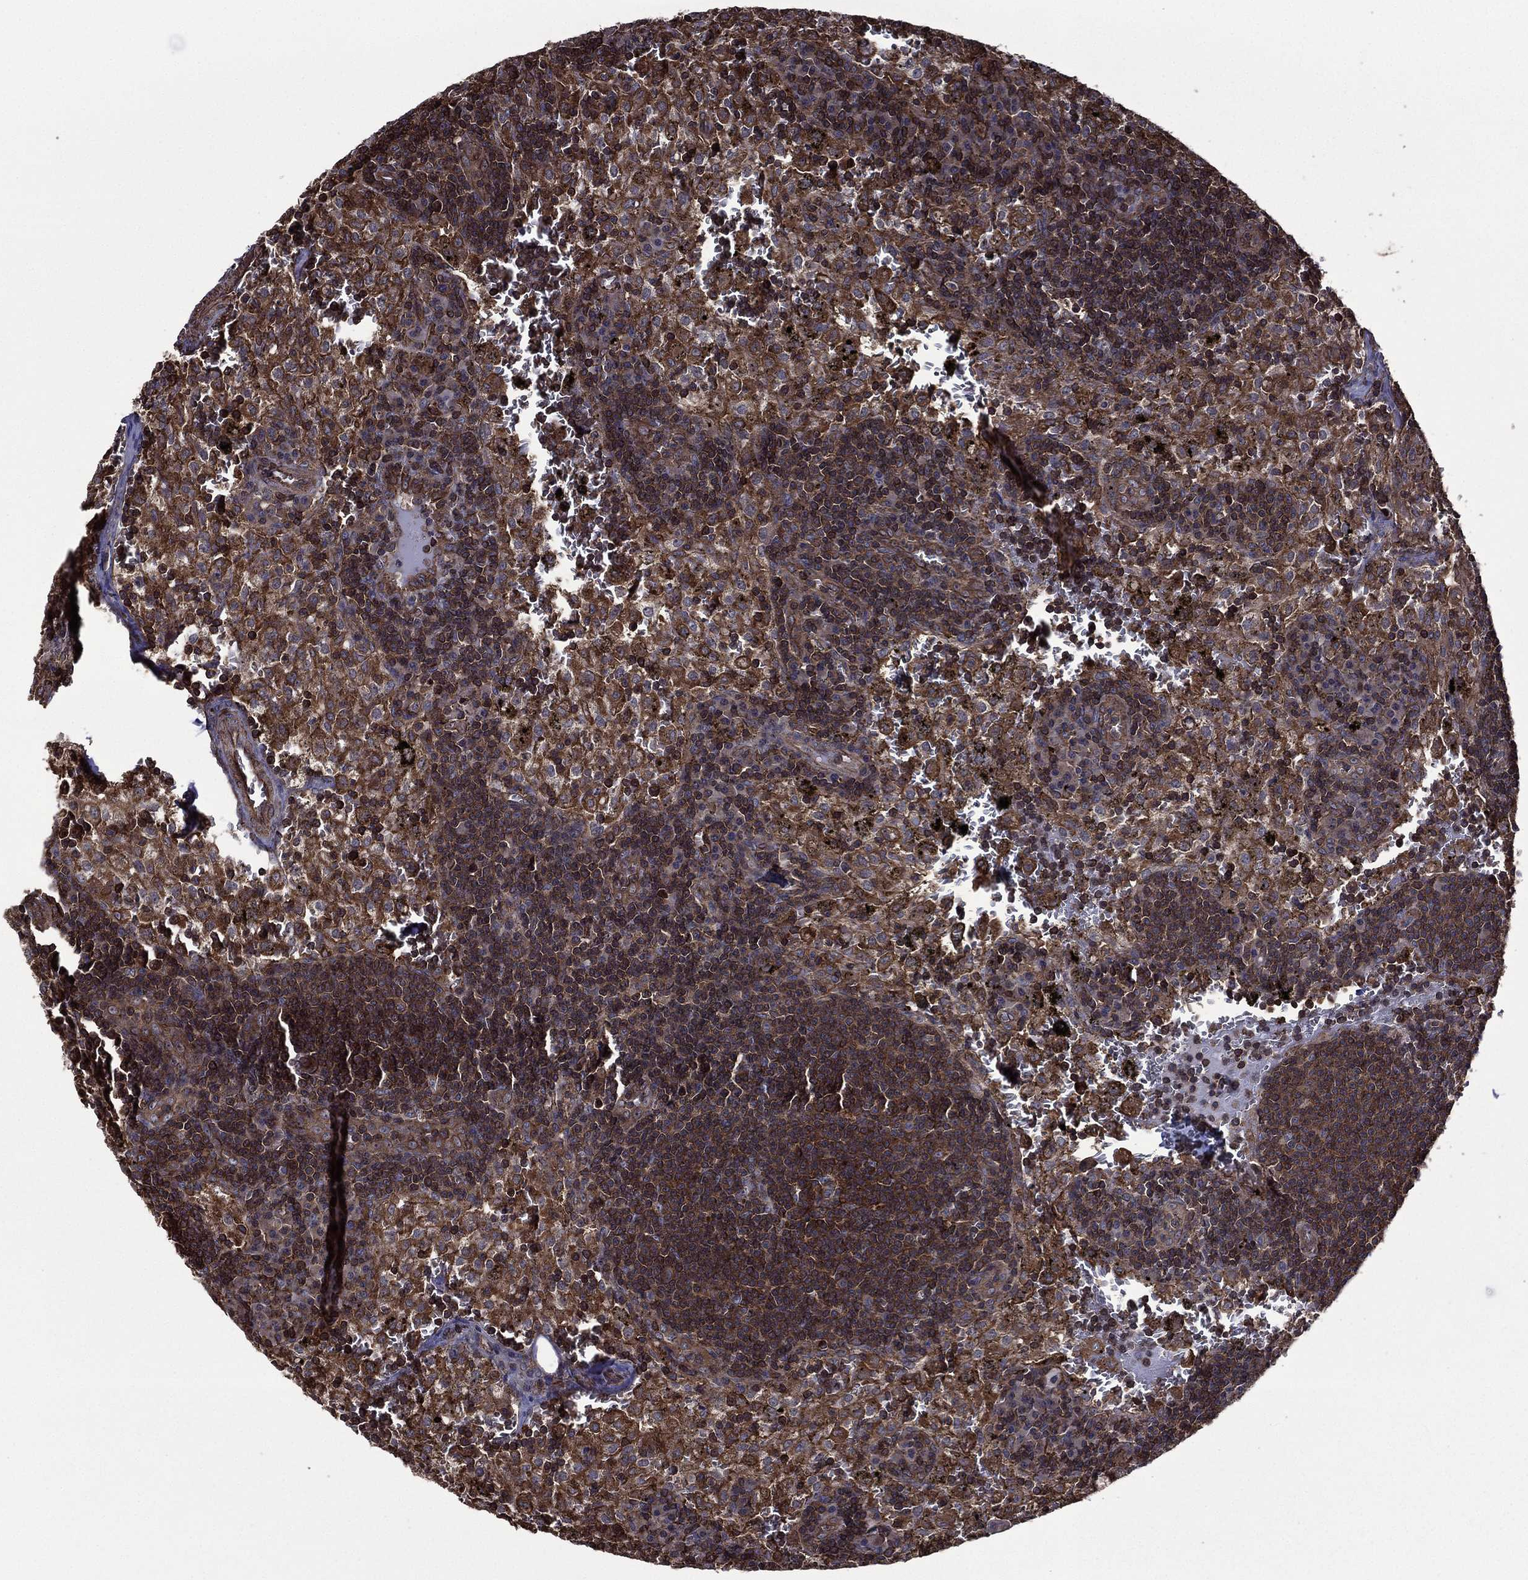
{"staining": {"intensity": "moderate", "quantity": ">75%", "location": "cytoplasmic/membranous"}, "tissue": "lymph node", "cell_type": "Germinal center cells", "image_type": "normal", "snomed": [{"axis": "morphology", "description": "Normal tissue, NOS"}, {"axis": "topography", "description": "Lymph node"}], "caption": "A micrograph showing moderate cytoplasmic/membranous expression in about >75% of germinal center cells in benign lymph node, as visualized by brown immunohistochemical staining.", "gene": "PLPP3", "patient": {"sex": "male", "age": 62}}